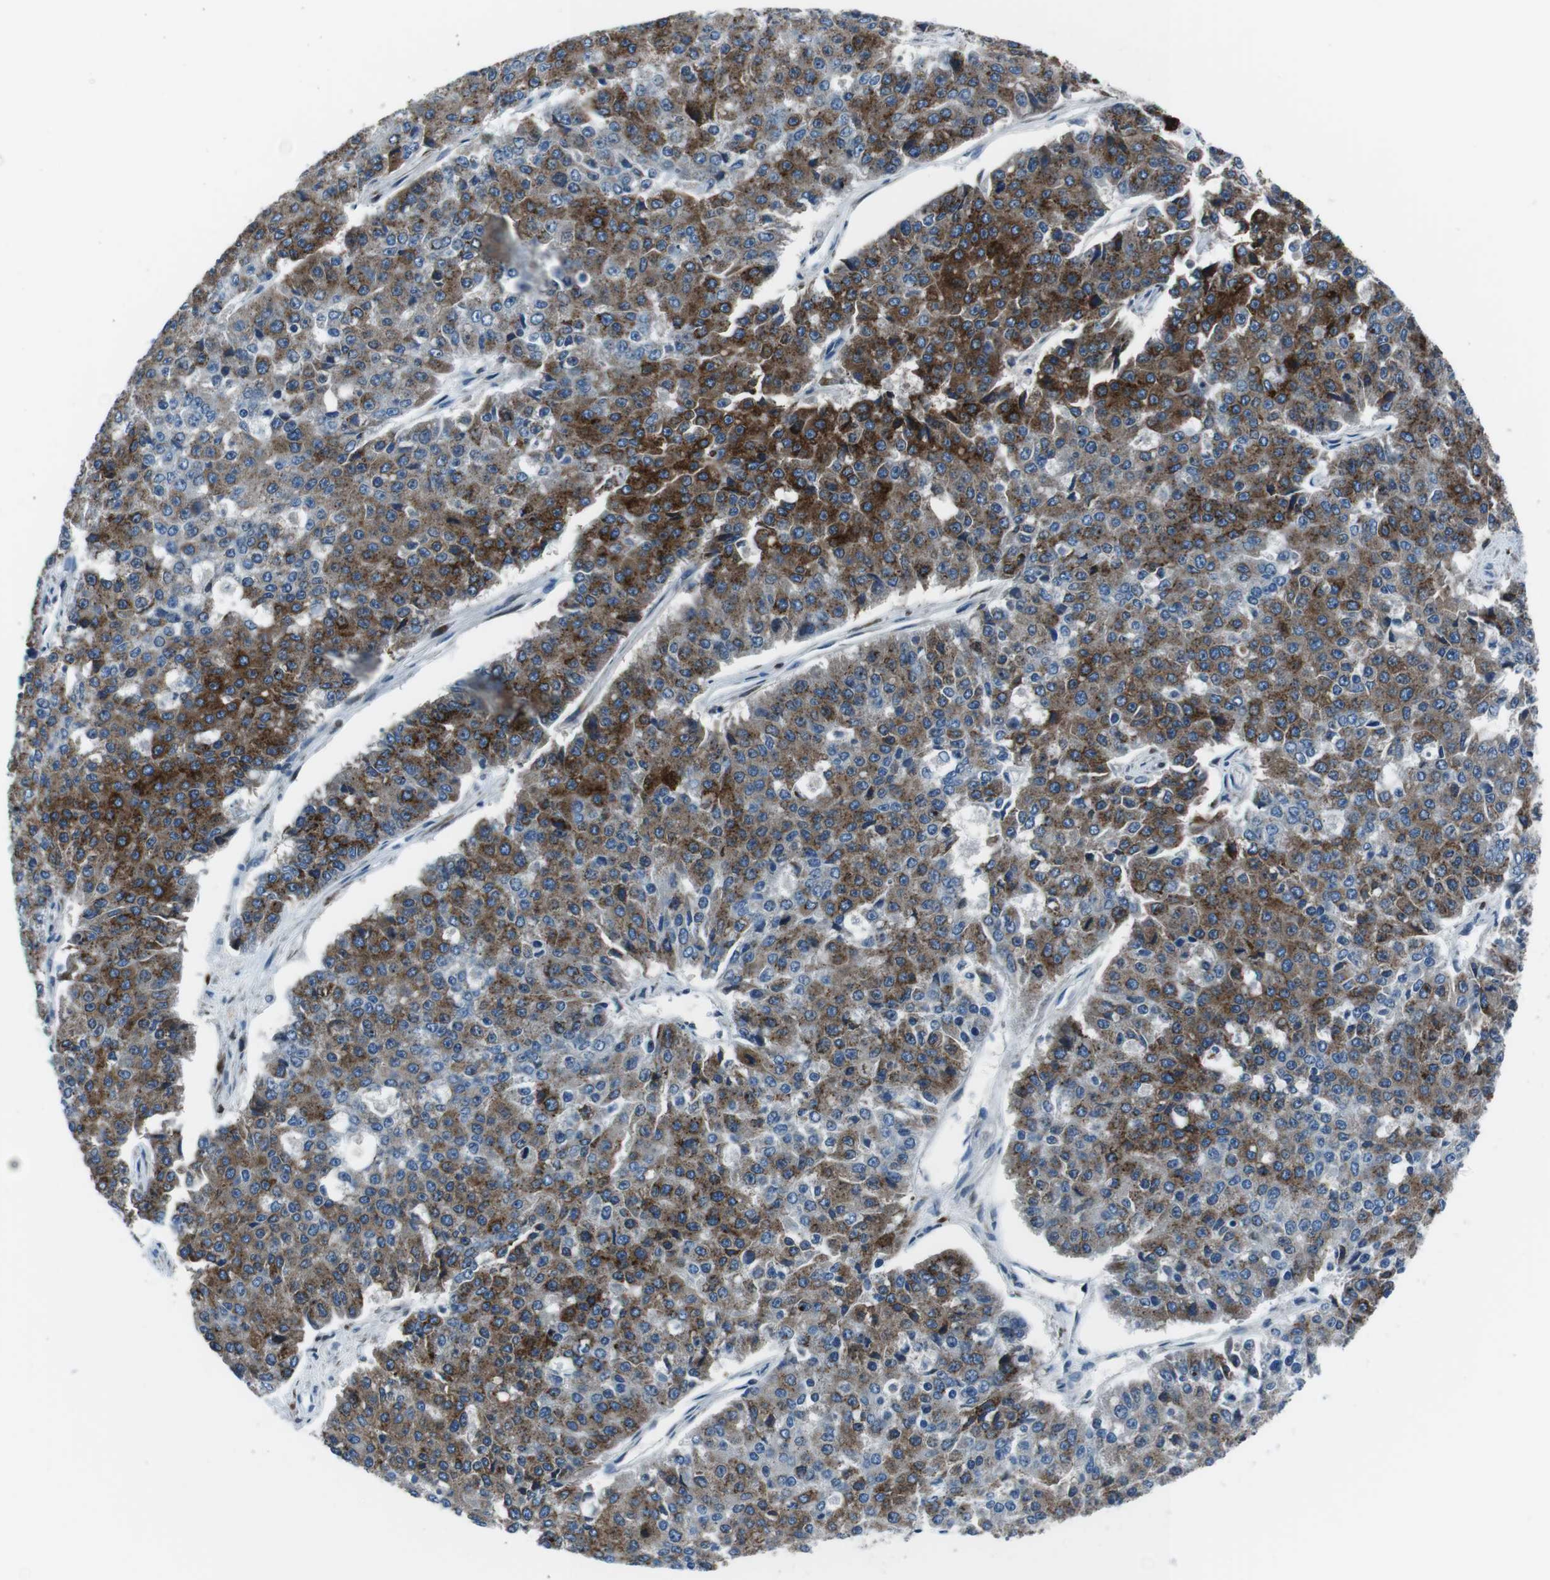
{"staining": {"intensity": "moderate", "quantity": ">75%", "location": "cytoplasmic/membranous"}, "tissue": "pancreatic cancer", "cell_type": "Tumor cells", "image_type": "cancer", "snomed": [{"axis": "morphology", "description": "Adenocarcinoma, NOS"}, {"axis": "topography", "description": "Pancreas"}], "caption": "Immunohistochemical staining of human pancreatic cancer demonstrates medium levels of moderate cytoplasmic/membranous protein staining in about >75% of tumor cells.", "gene": "NUCB2", "patient": {"sex": "male", "age": 50}}